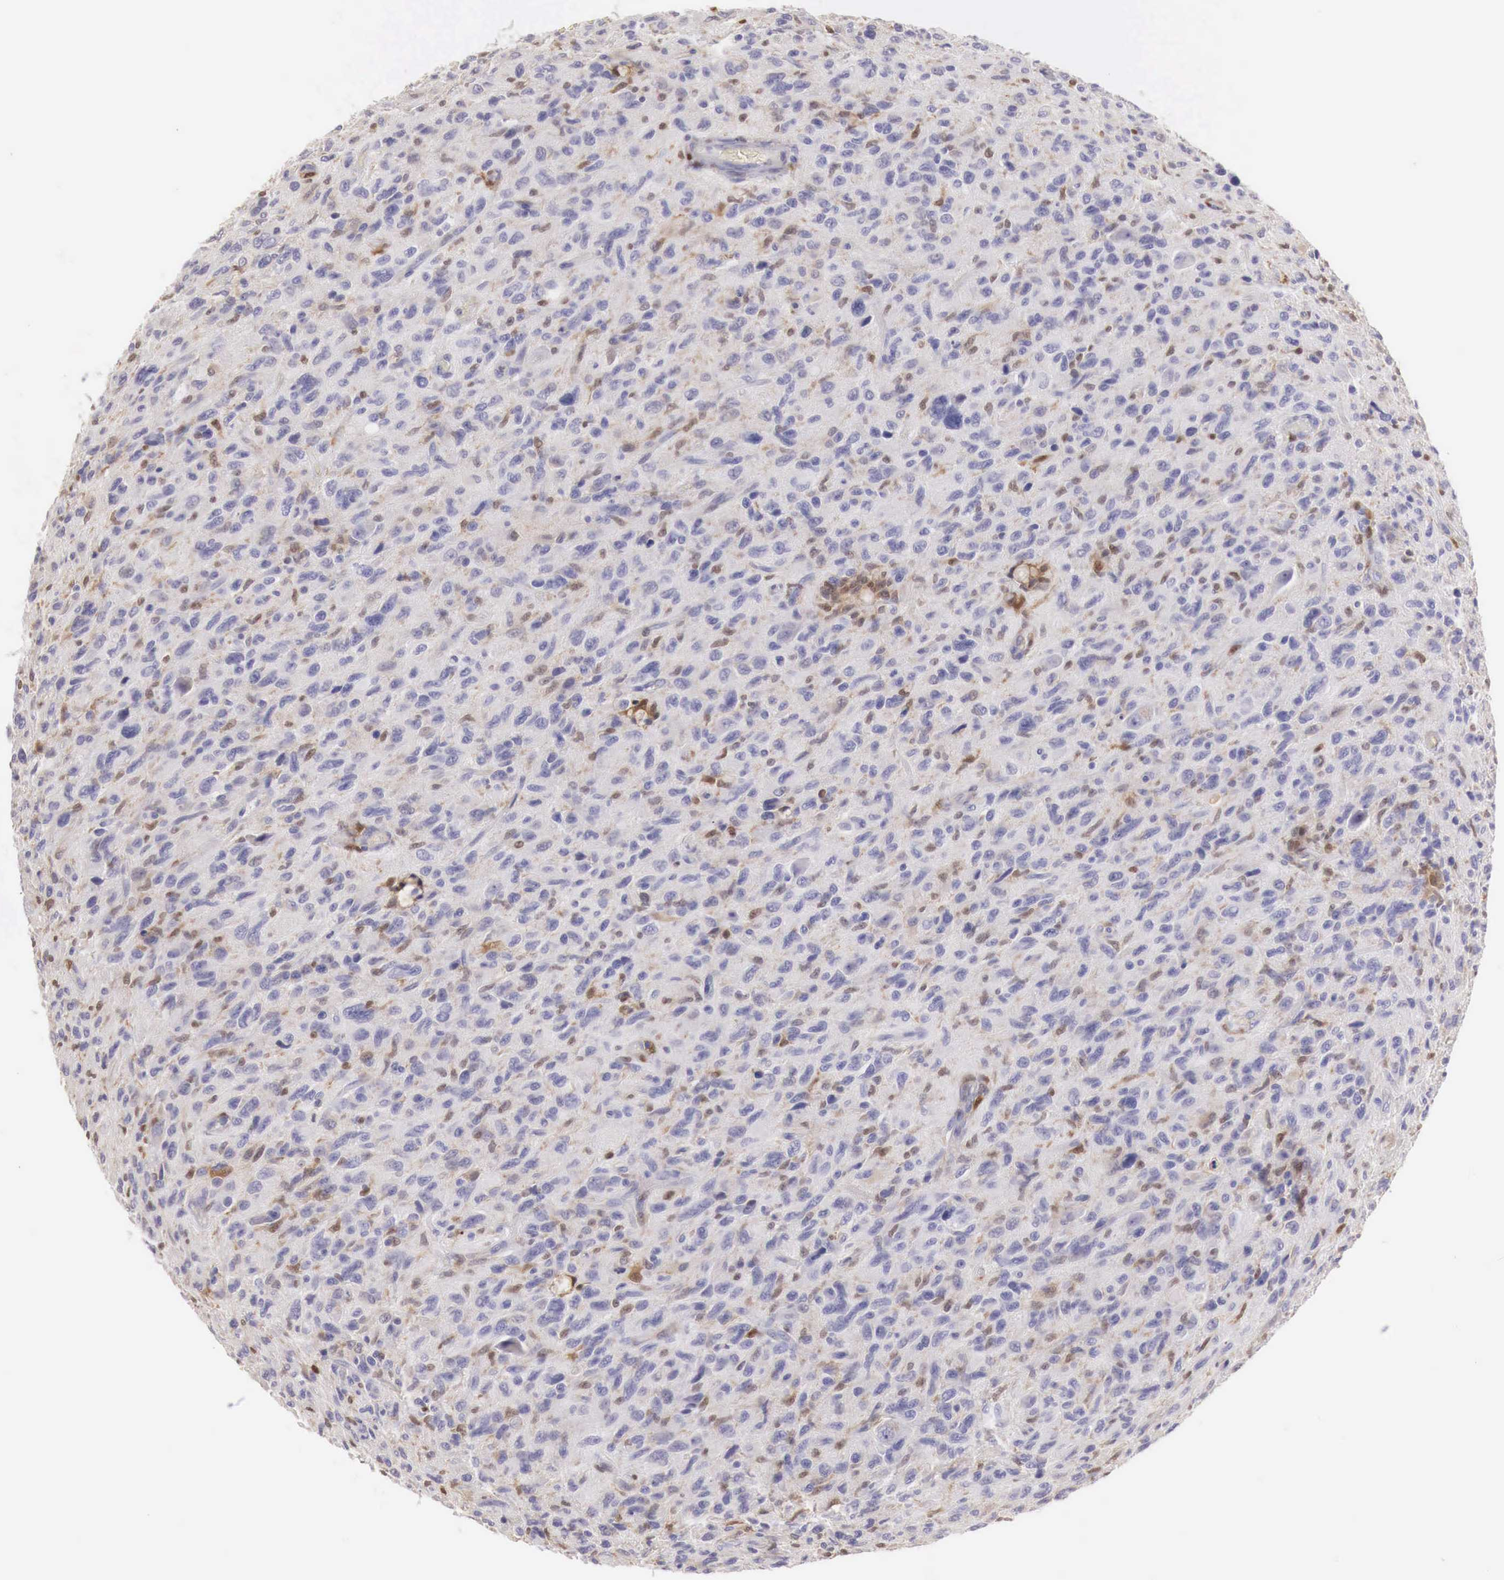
{"staining": {"intensity": "weak", "quantity": "25%-75%", "location": "cytoplasmic/membranous"}, "tissue": "glioma", "cell_type": "Tumor cells", "image_type": "cancer", "snomed": [{"axis": "morphology", "description": "Glioma, malignant, High grade"}, {"axis": "topography", "description": "Brain"}], "caption": "Weak cytoplasmic/membranous positivity for a protein is identified in about 25%-75% of tumor cells of glioma using immunohistochemistry.", "gene": "RENBP", "patient": {"sex": "female", "age": 60}}